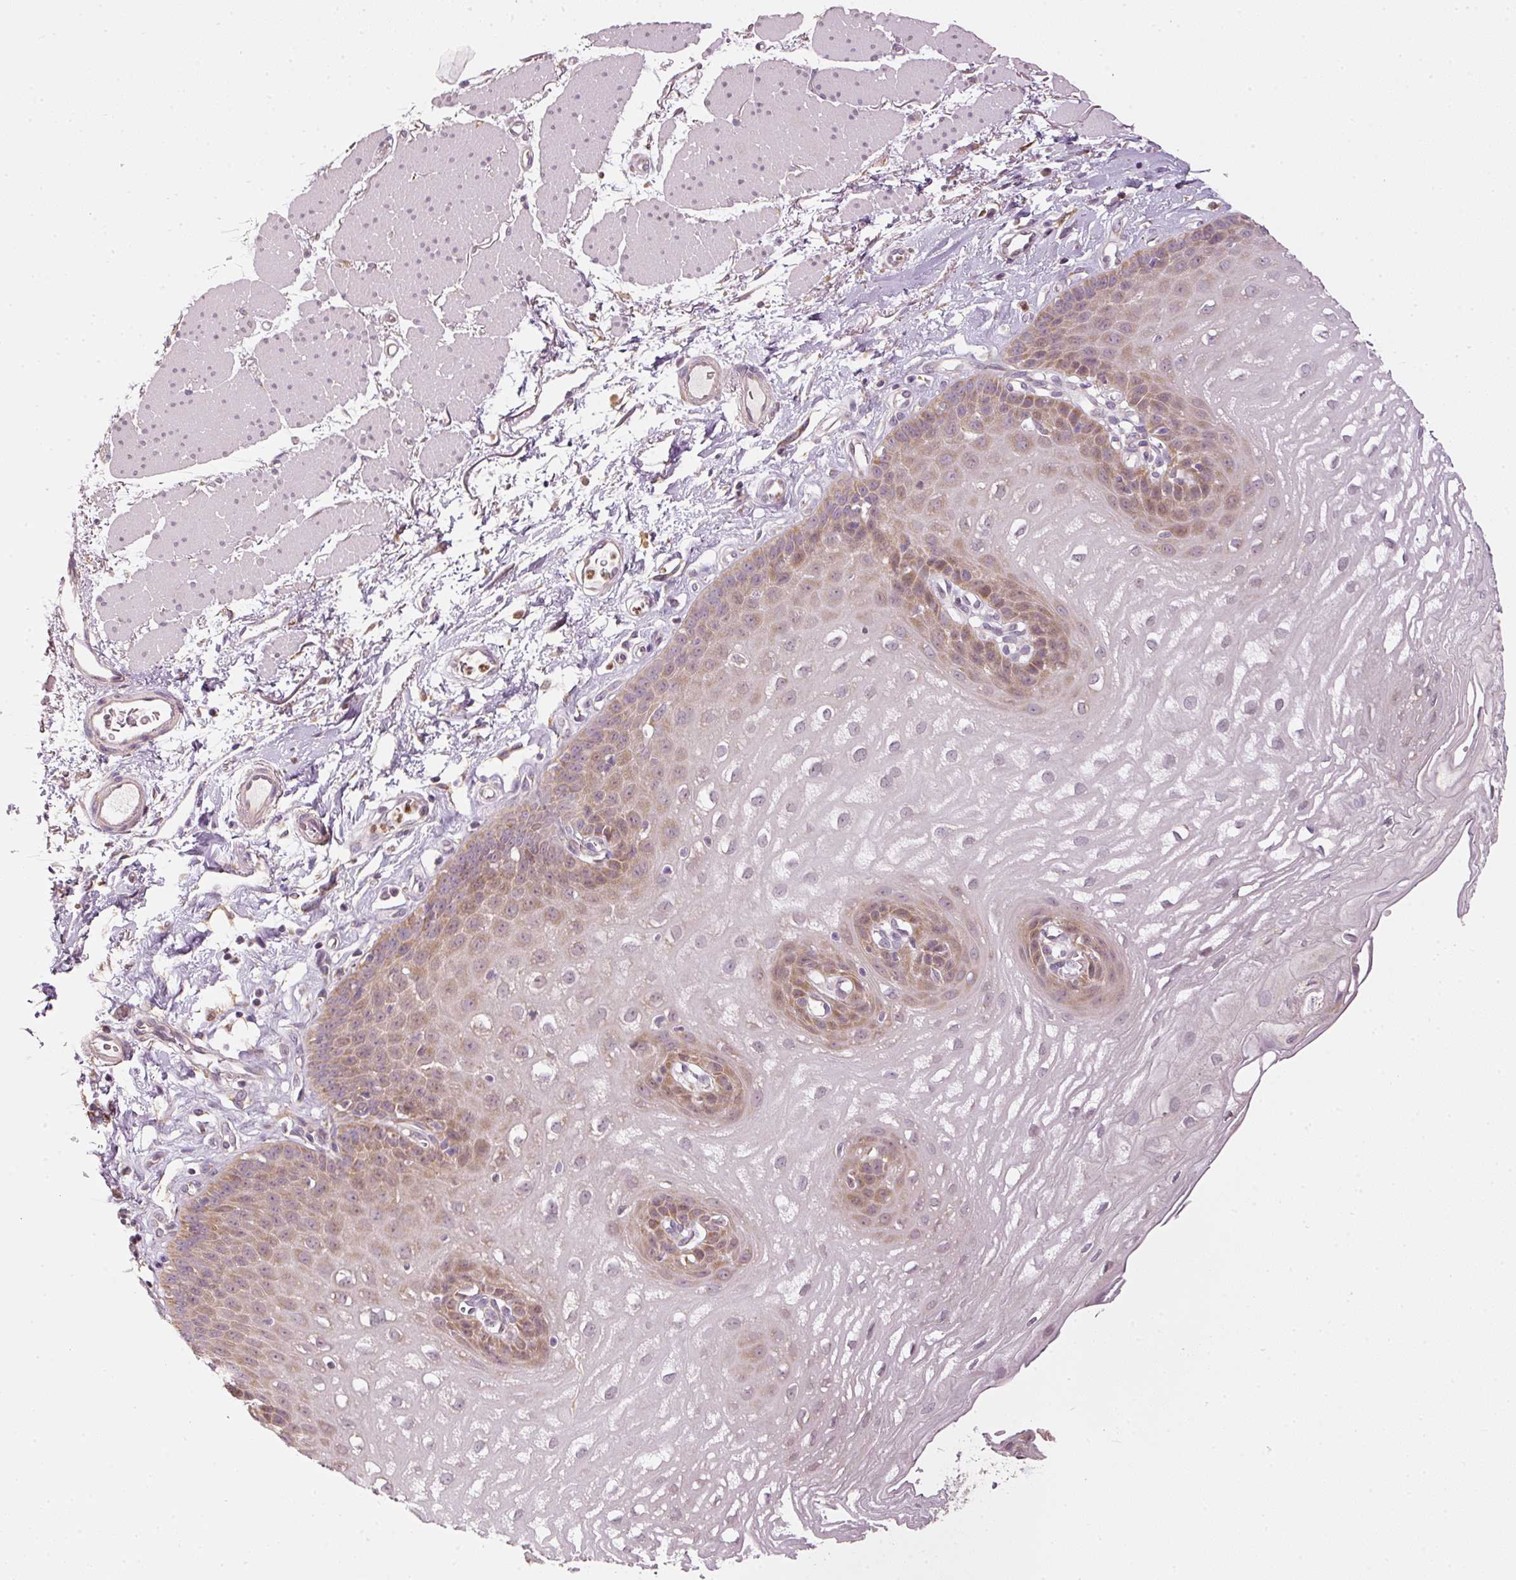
{"staining": {"intensity": "weak", "quantity": "25%-75%", "location": "cytoplasmic/membranous"}, "tissue": "esophagus", "cell_type": "Squamous epithelial cells", "image_type": "normal", "snomed": [{"axis": "morphology", "description": "Normal tissue, NOS"}, {"axis": "topography", "description": "Esophagus"}], "caption": "Human esophagus stained for a protein (brown) shows weak cytoplasmic/membranous positive staining in about 25%-75% of squamous epithelial cells.", "gene": "MTHFD1L", "patient": {"sex": "female", "age": 81}}